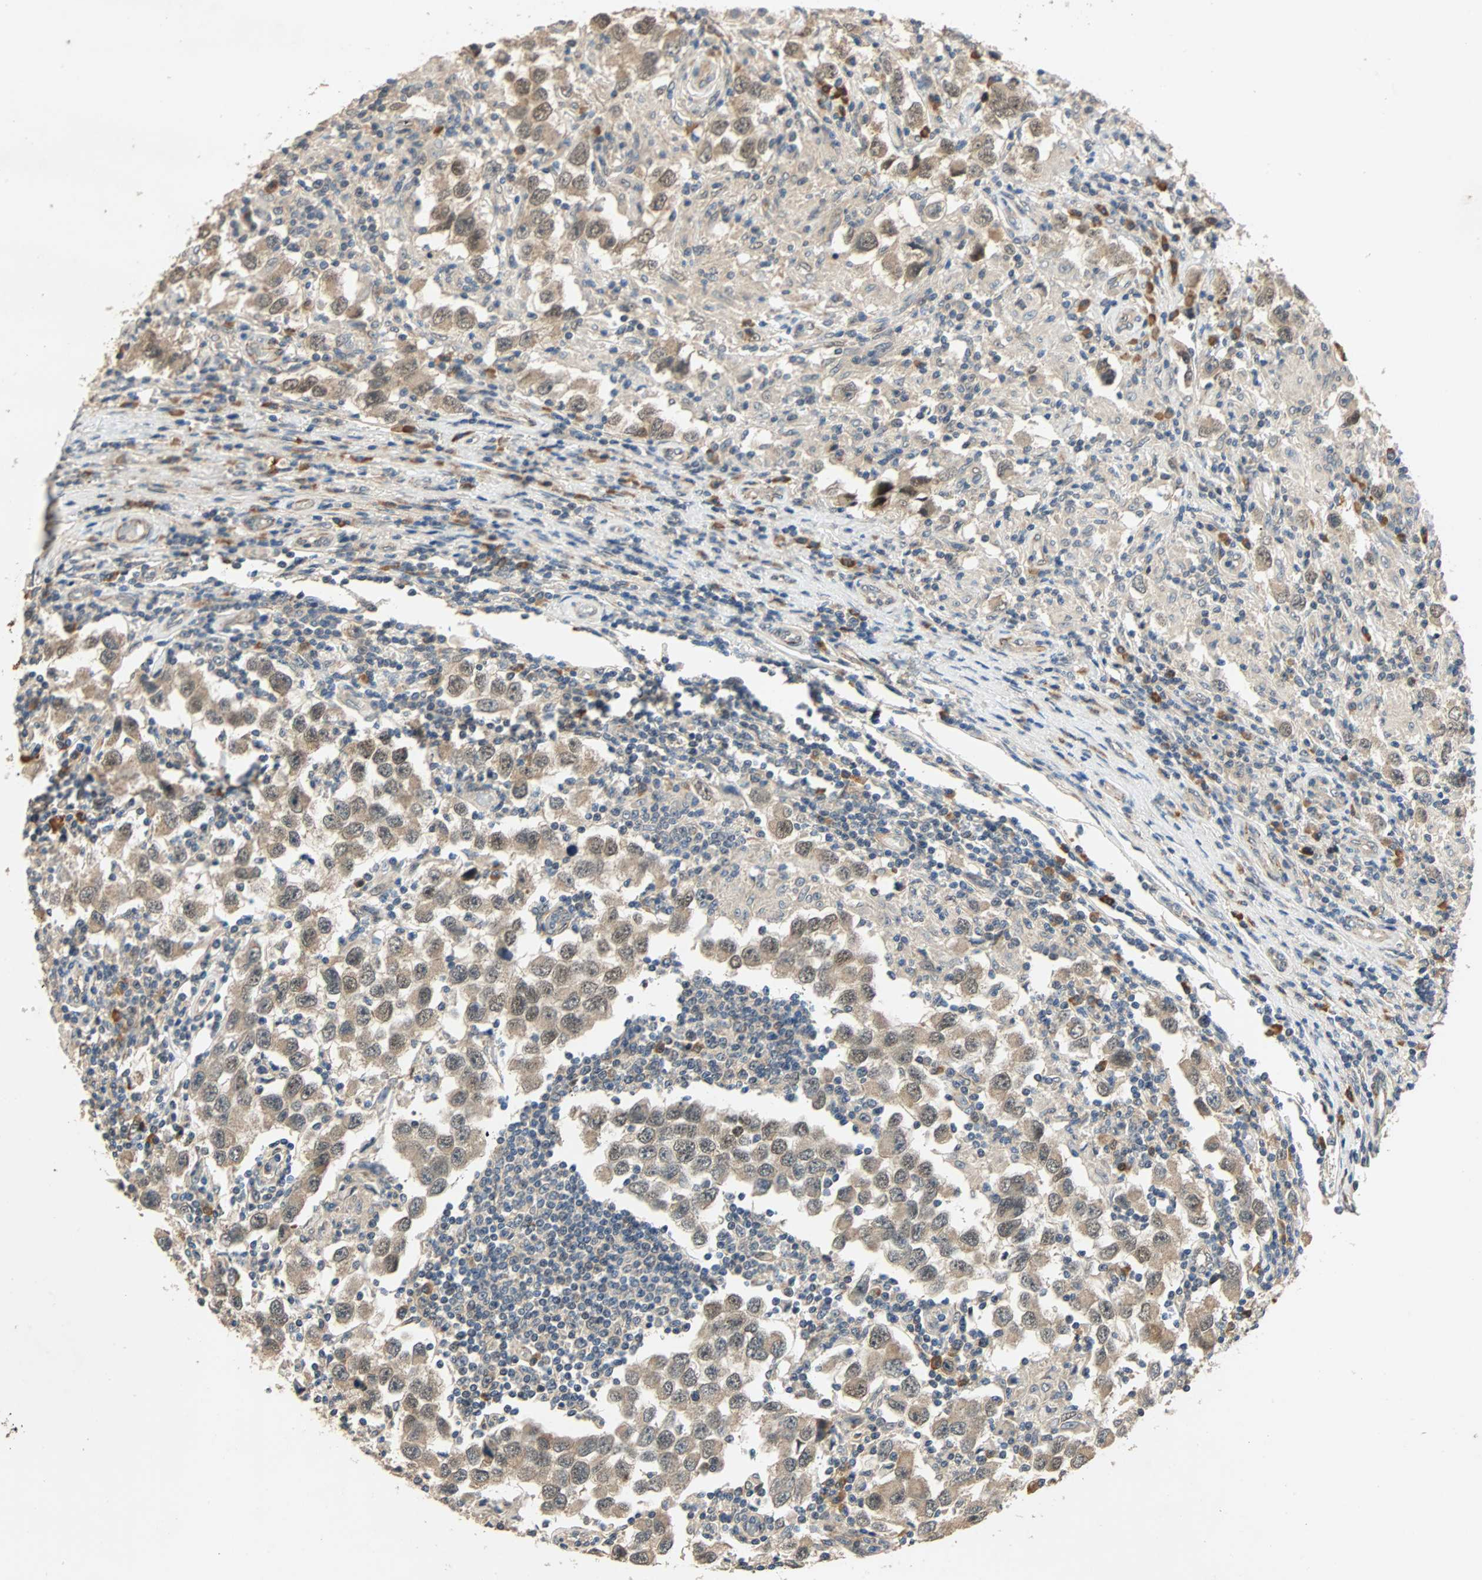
{"staining": {"intensity": "weak", "quantity": "<25%", "location": "cytoplasmic/membranous"}, "tissue": "testis cancer", "cell_type": "Tumor cells", "image_type": "cancer", "snomed": [{"axis": "morphology", "description": "Carcinoma, Embryonal, NOS"}, {"axis": "topography", "description": "Testis"}], "caption": "Tumor cells are negative for protein expression in human testis cancer (embryonal carcinoma). The staining is performed using DAB brown chromogen with nuclei counter-stained in using hematoxylin.", "gene": "QSER1", "patient": {"sex": "male", "age": 21}}